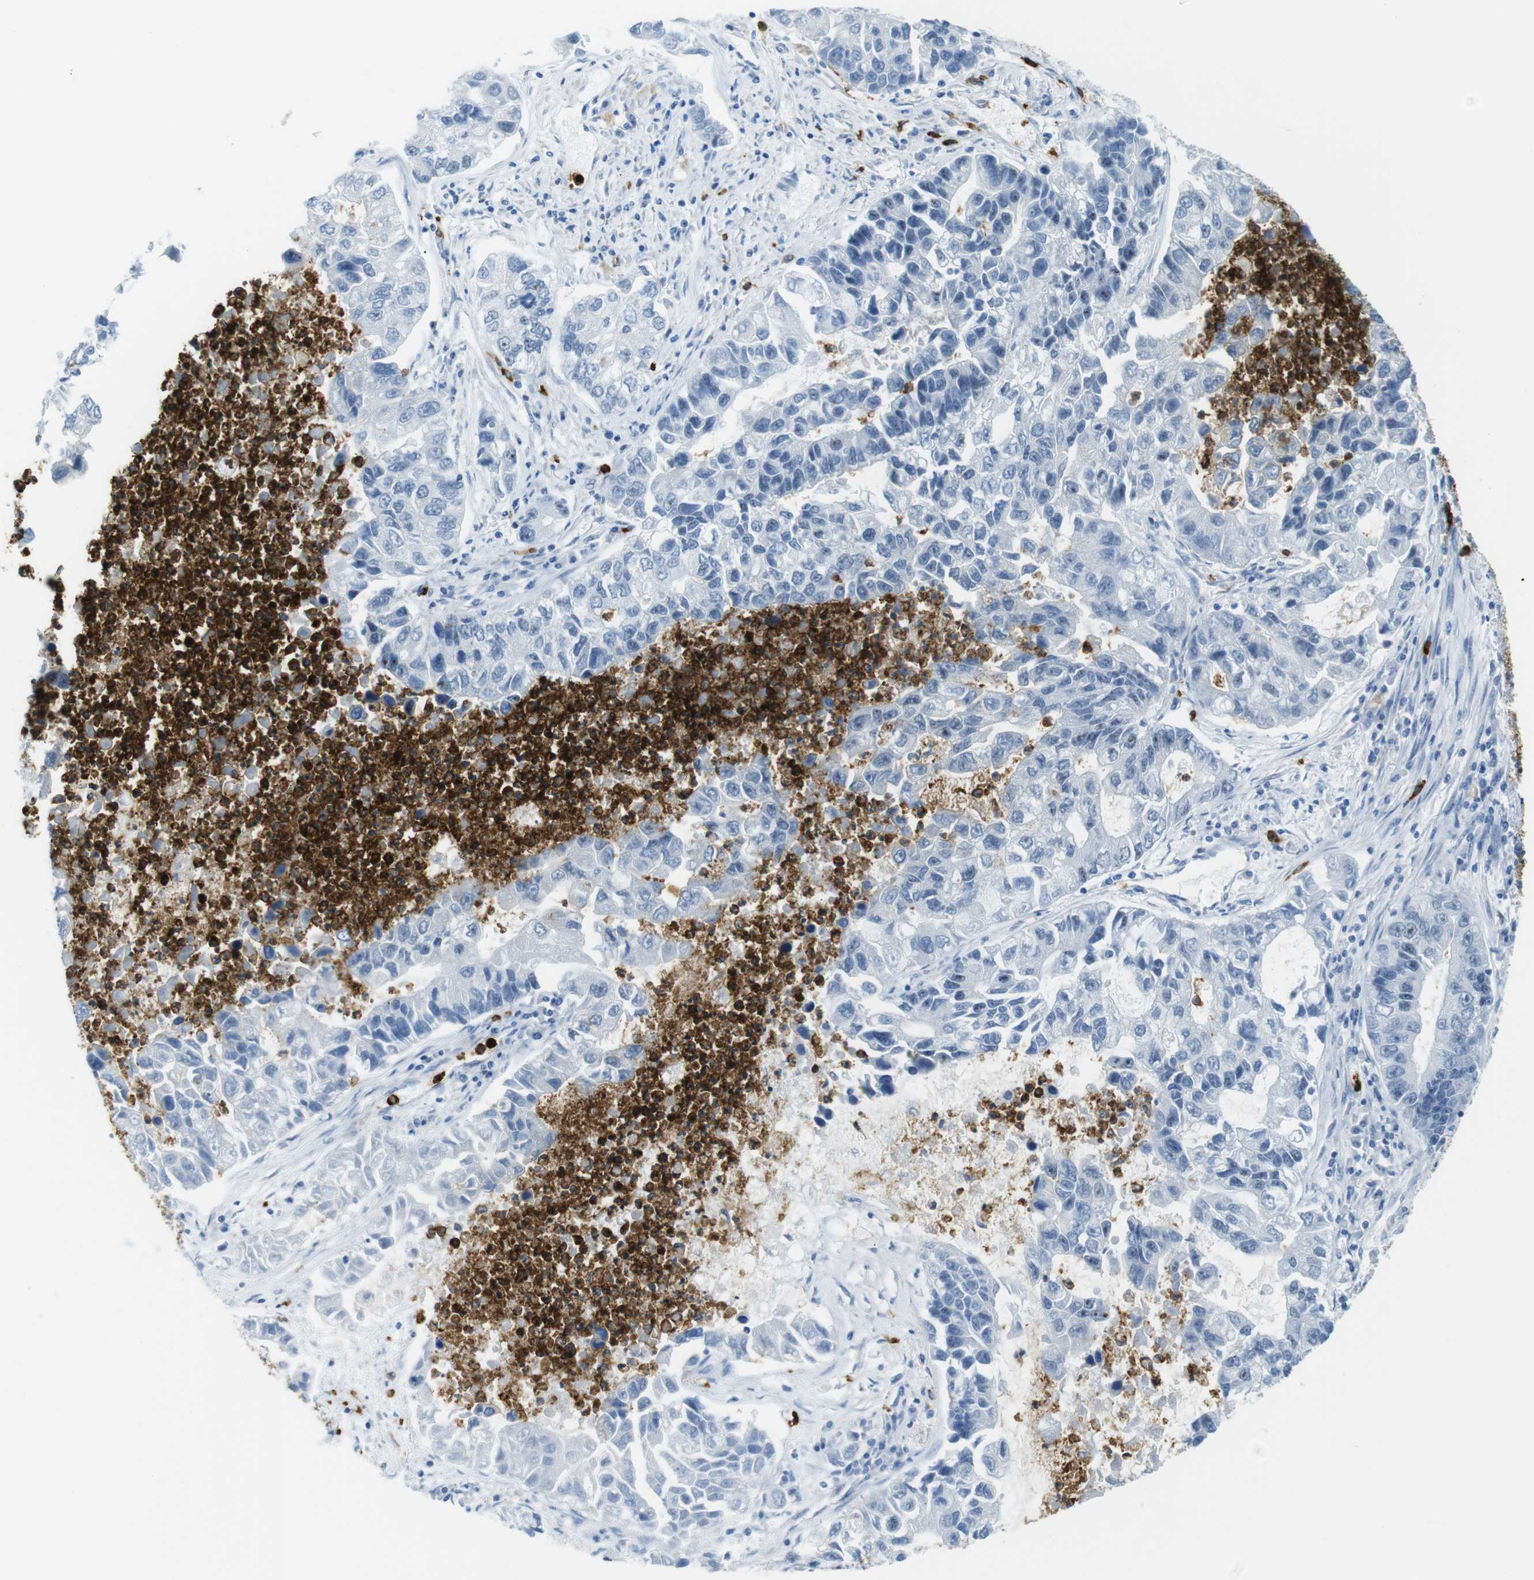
{"staining": {"intensity": "negative", "quantity": "none", "location": "none"}, "tissue": "lung cancer", "cell_type": "Tumor cells", "image_type": "cancer", "snomed": [{"axis": "morphology", "description": "Adenocarcinoma, NOS"}, {"axis": "topography", "description": "Lung"}], "caption": "Immunohistochemistry (IHC) micrograph of neoplastic tissue: lung cancer (adenocarcinoma) stained with DAB displays no significant protein expression in tumor cells. (DAB (3,3'-diaminobenzidine) immunohistochemistry visualized using brightfield microscopy, high magnification).", "gene": "MCEMP1", "patient": {"sex": "female", "age": 51}}